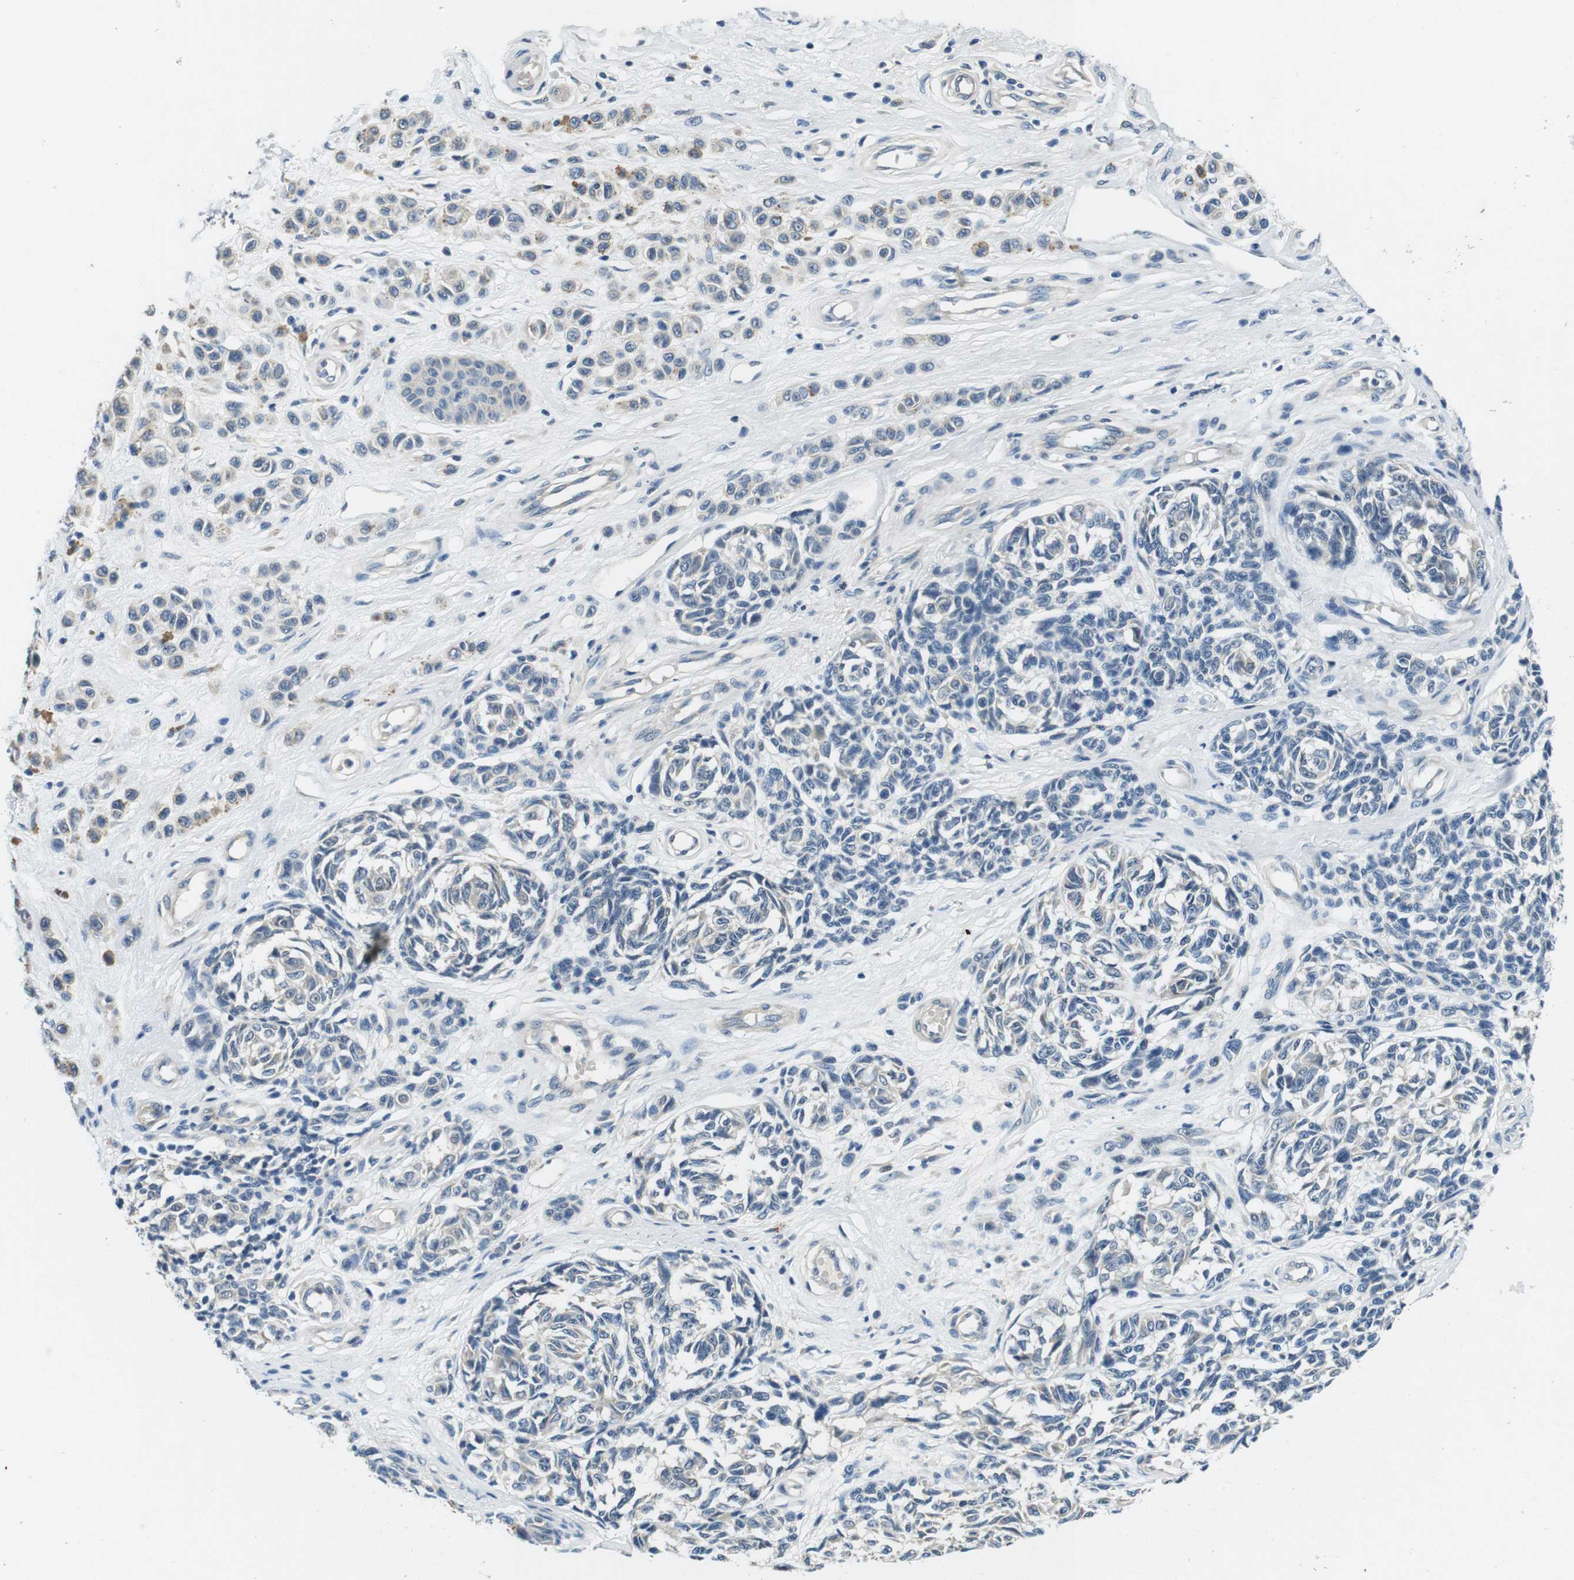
{"staining": {"intensity": "negative", "quantity": "none", "location": "none"}, "tissue": "melanoma", "cell_type": "Tumor cells", "image_type": "cancer", "snomed": [{"axis": "morphology", "description": "Malignant melanoma, NOS"}, {"axis": "topography", "description": "Skin"}], "caption": "There is no significant positivity in tumor cells of melanoma.", "gene": "DTNA", "patient": {"sex": "female", "age": 64}}